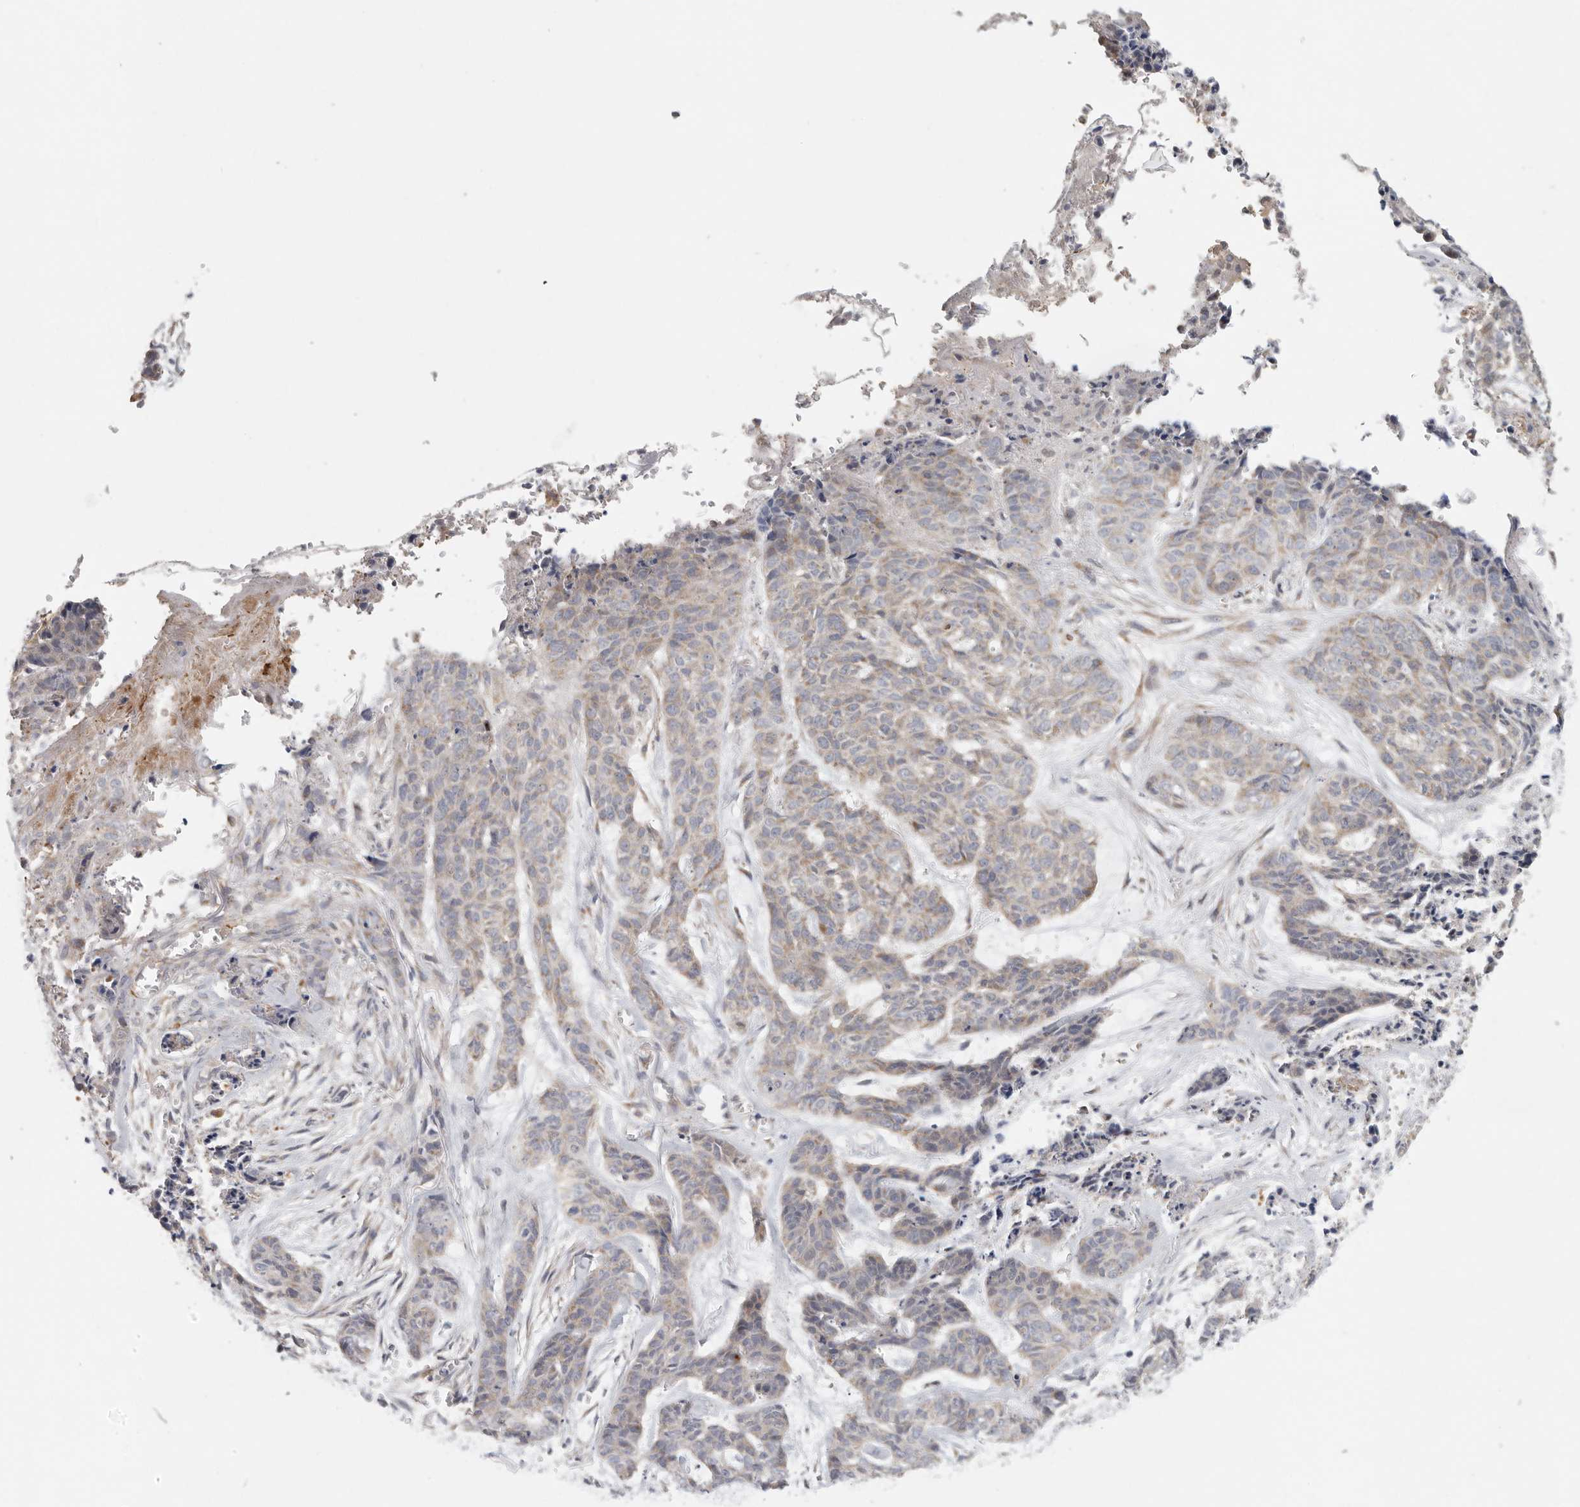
{"staining": {"intensity": "weak", "quantity": "25%-75%", "location": "cytoplasmic/membranous"}, "tissue": "skin cancer", "cell_type": "Tumor cells", "image_type": "cancer", "snomed": [{"axis": "morphology", "description": "Basal cell carcinoma"}, {"axis": "topography", "description": "Skin"}], "caption": "Tumor cells show low levels of weak cytoplasmic/membranous positivity in about 25%-75% of cells in human skin basal cell carcinoma. (brown staining indicates protein expression, while blue staining denotes nuclei).", "gene": "BCAP29", "patient": {"sex": "female", "age": 64}}